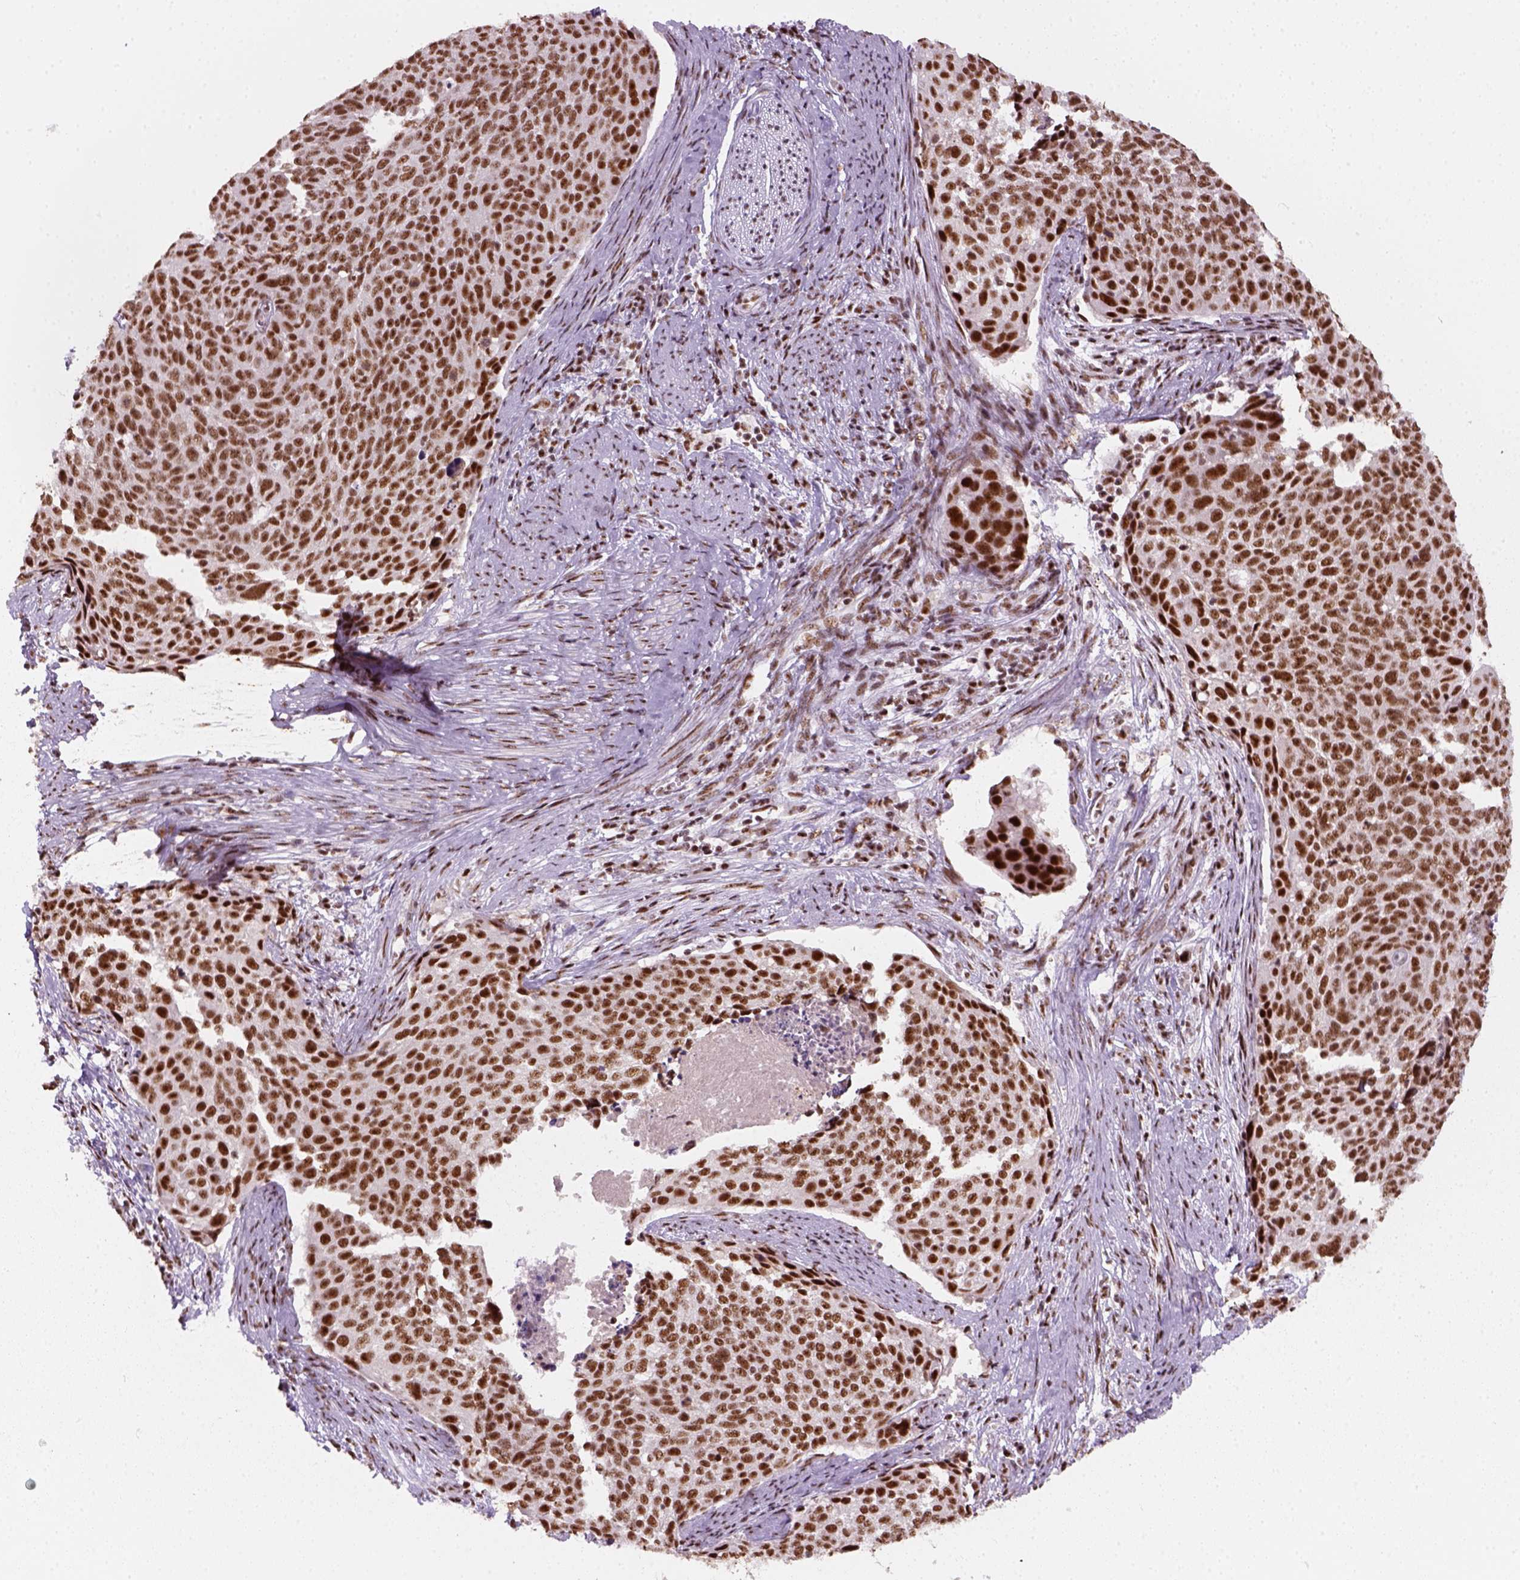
{"staining": {"intensity": "strong", "quantity": ">75%", "location": "nuclear"}, "tissue": "cervical cancer", "cell_type": "Tumor cells", "image_type": "cancer", "snomed": [{"axis": "morphology", "description": "Squamous cell carcinoma, NOS"}, {"axis": "topography", "description": "Cervix"}], "caption": "The photomicrograph displays immunohistochemical staining of cervical cancer (squamous cell carcinoma). There is strong nuclear positivity is identified in about >75% of tumor cells.", "gene": "GTF2F1", "patient": {"sex": "female", "age": 39}}